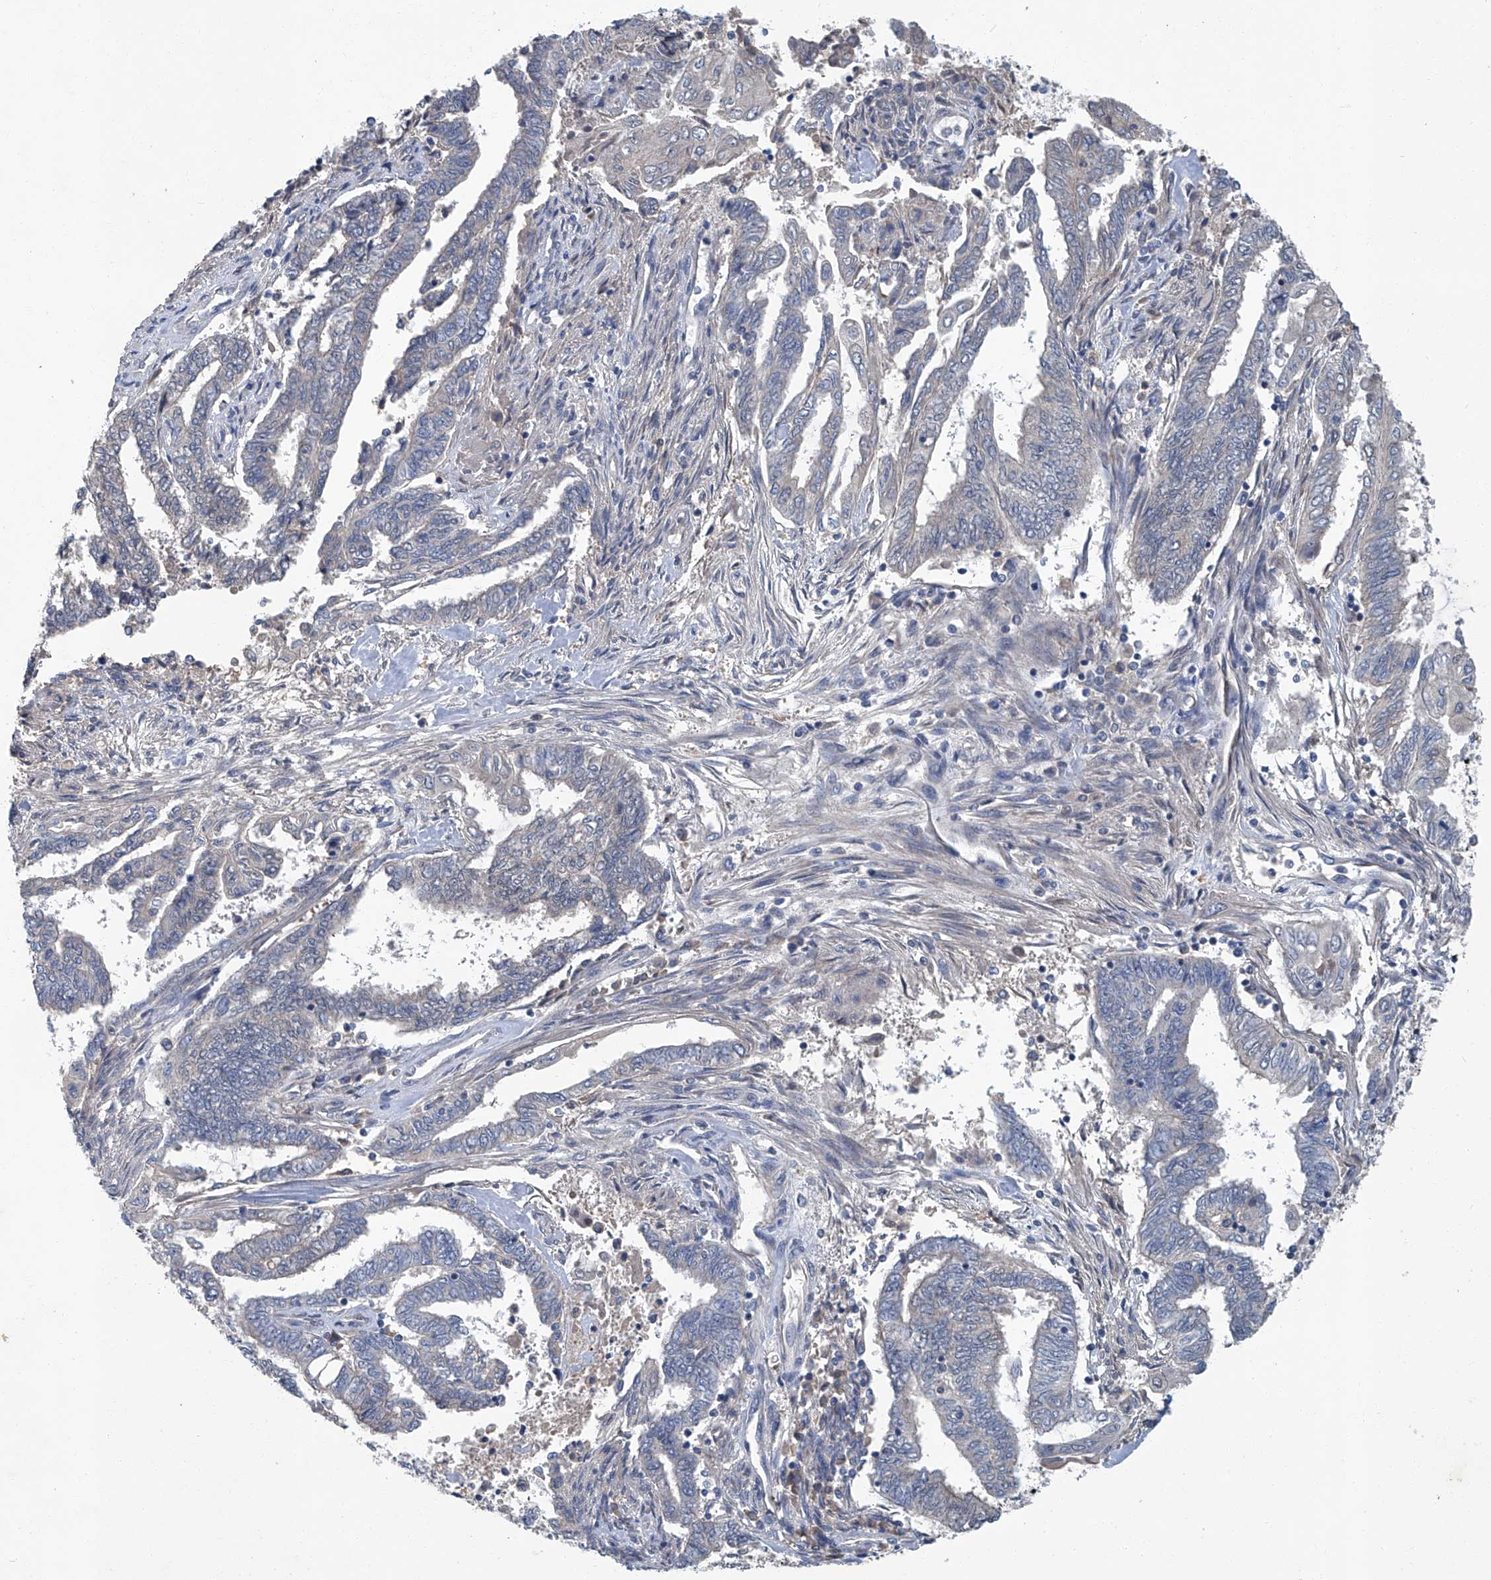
{"staining": {"intensity": "negative", "quantity": "none", "location": "none"}, "tissue": "endometrial cancer", "cell_type": "Tumor cells", "image_type": "cancer", "snomed": [{"axis": "morphology", "description": "Adenocarcinoma, NOS"}, {"axis": "topography", "description": "Uterus"}, {"axis": "topography", "description": "Endometrium"}], "caption": "This is an immunohistochemistry photomicrograph of human adenocarcinoma (endometrial). There is no positivity in tumor cells.", "gene": "ANKRD34A", "patient": {"sex": "female", "age": 70}}